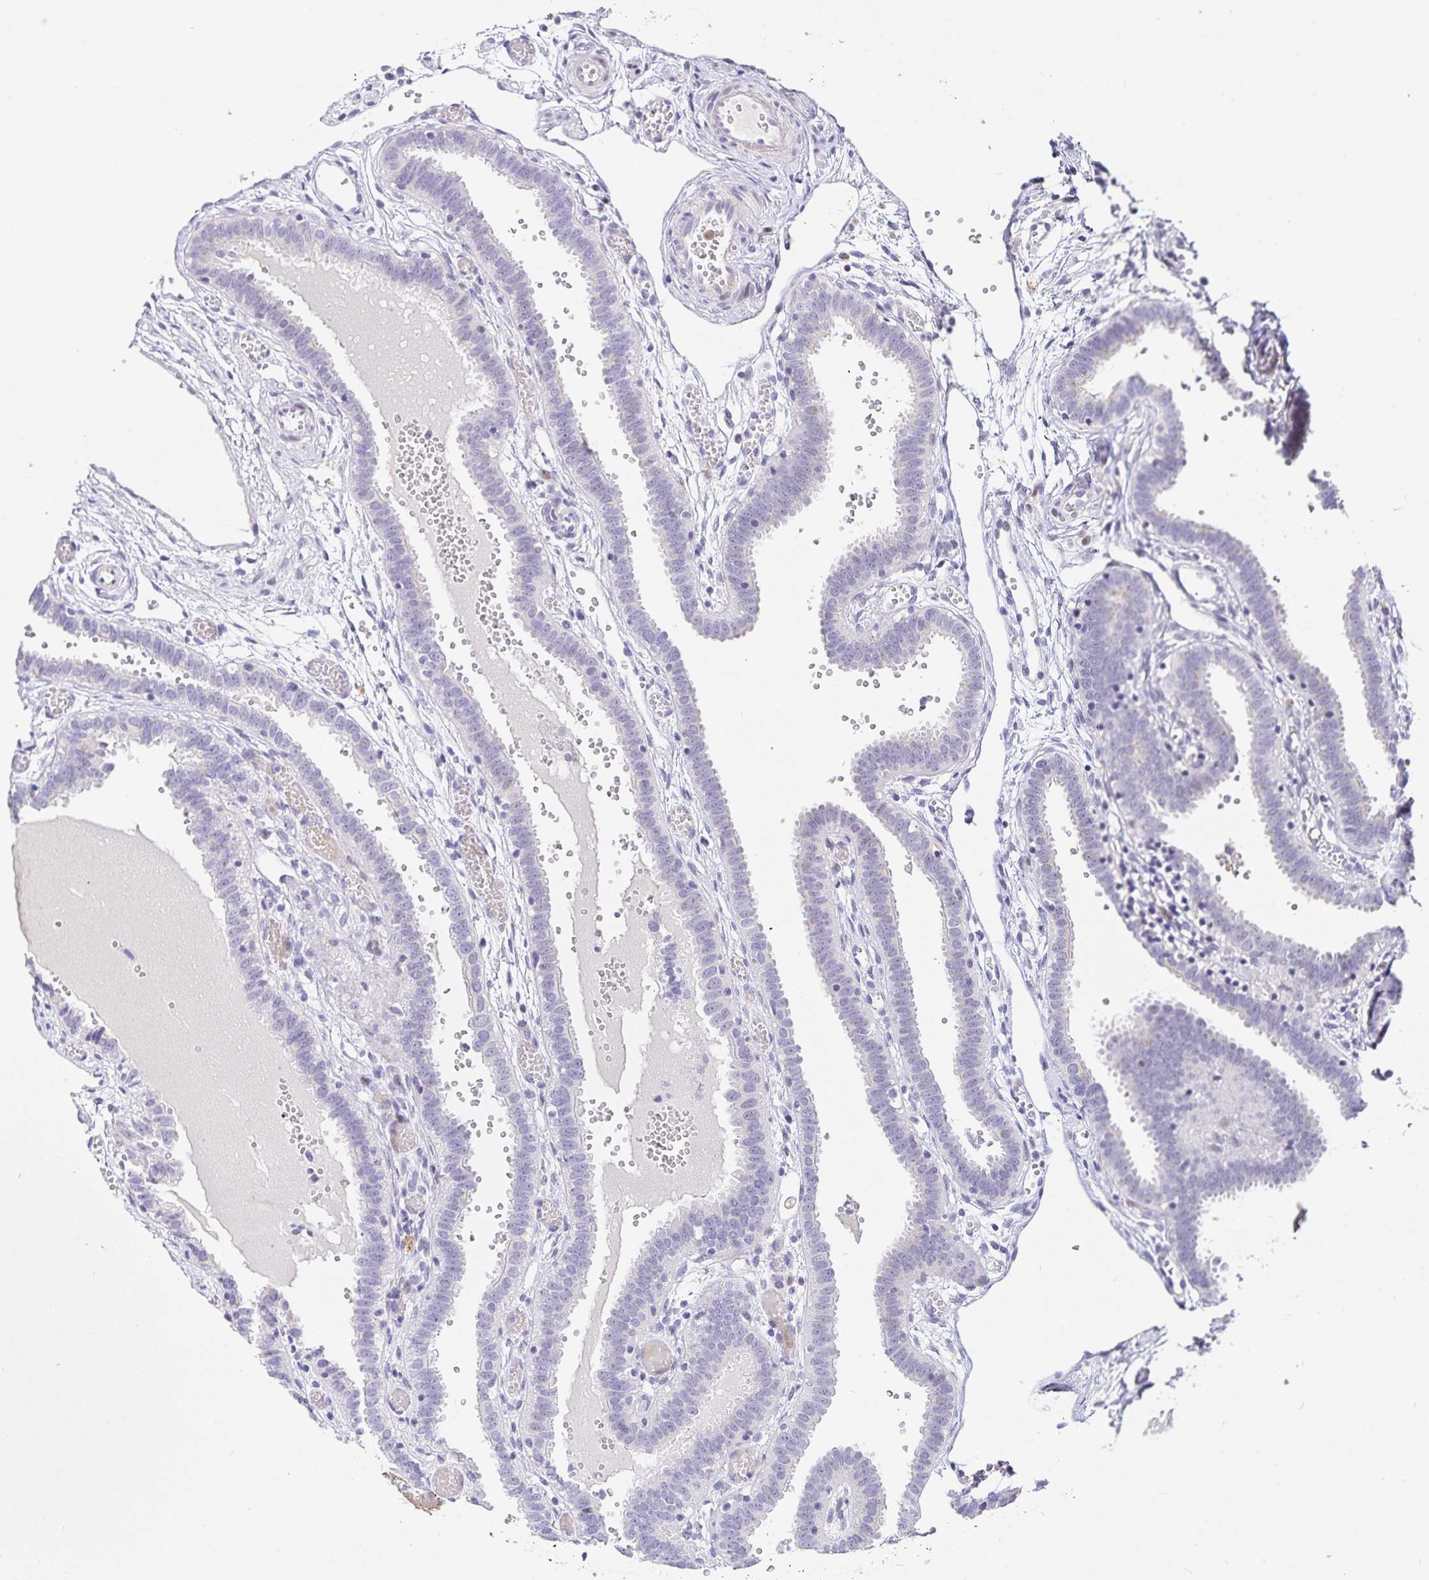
{"staining": {"intensity": "negative", "quantity": "none", "location": "none"}, "tissue": "fallopian tube", "cell_type": "Glandular cells", "image_type": "normal", "snomed": [{"axis": "morphology", "description": "Normal tissue, NOS"}, {"axis": "topography", "description": "Fallopian tube"}], "caption": "The micrograph reveals no staining of glandular cells in unremarkable fallopian tube. (Brightfield microscopy of DAB immunohistochemistry (IHC) at high magnification).", "gene": "KBTBD13", "patient": {"sex": "female", "age": 37}}